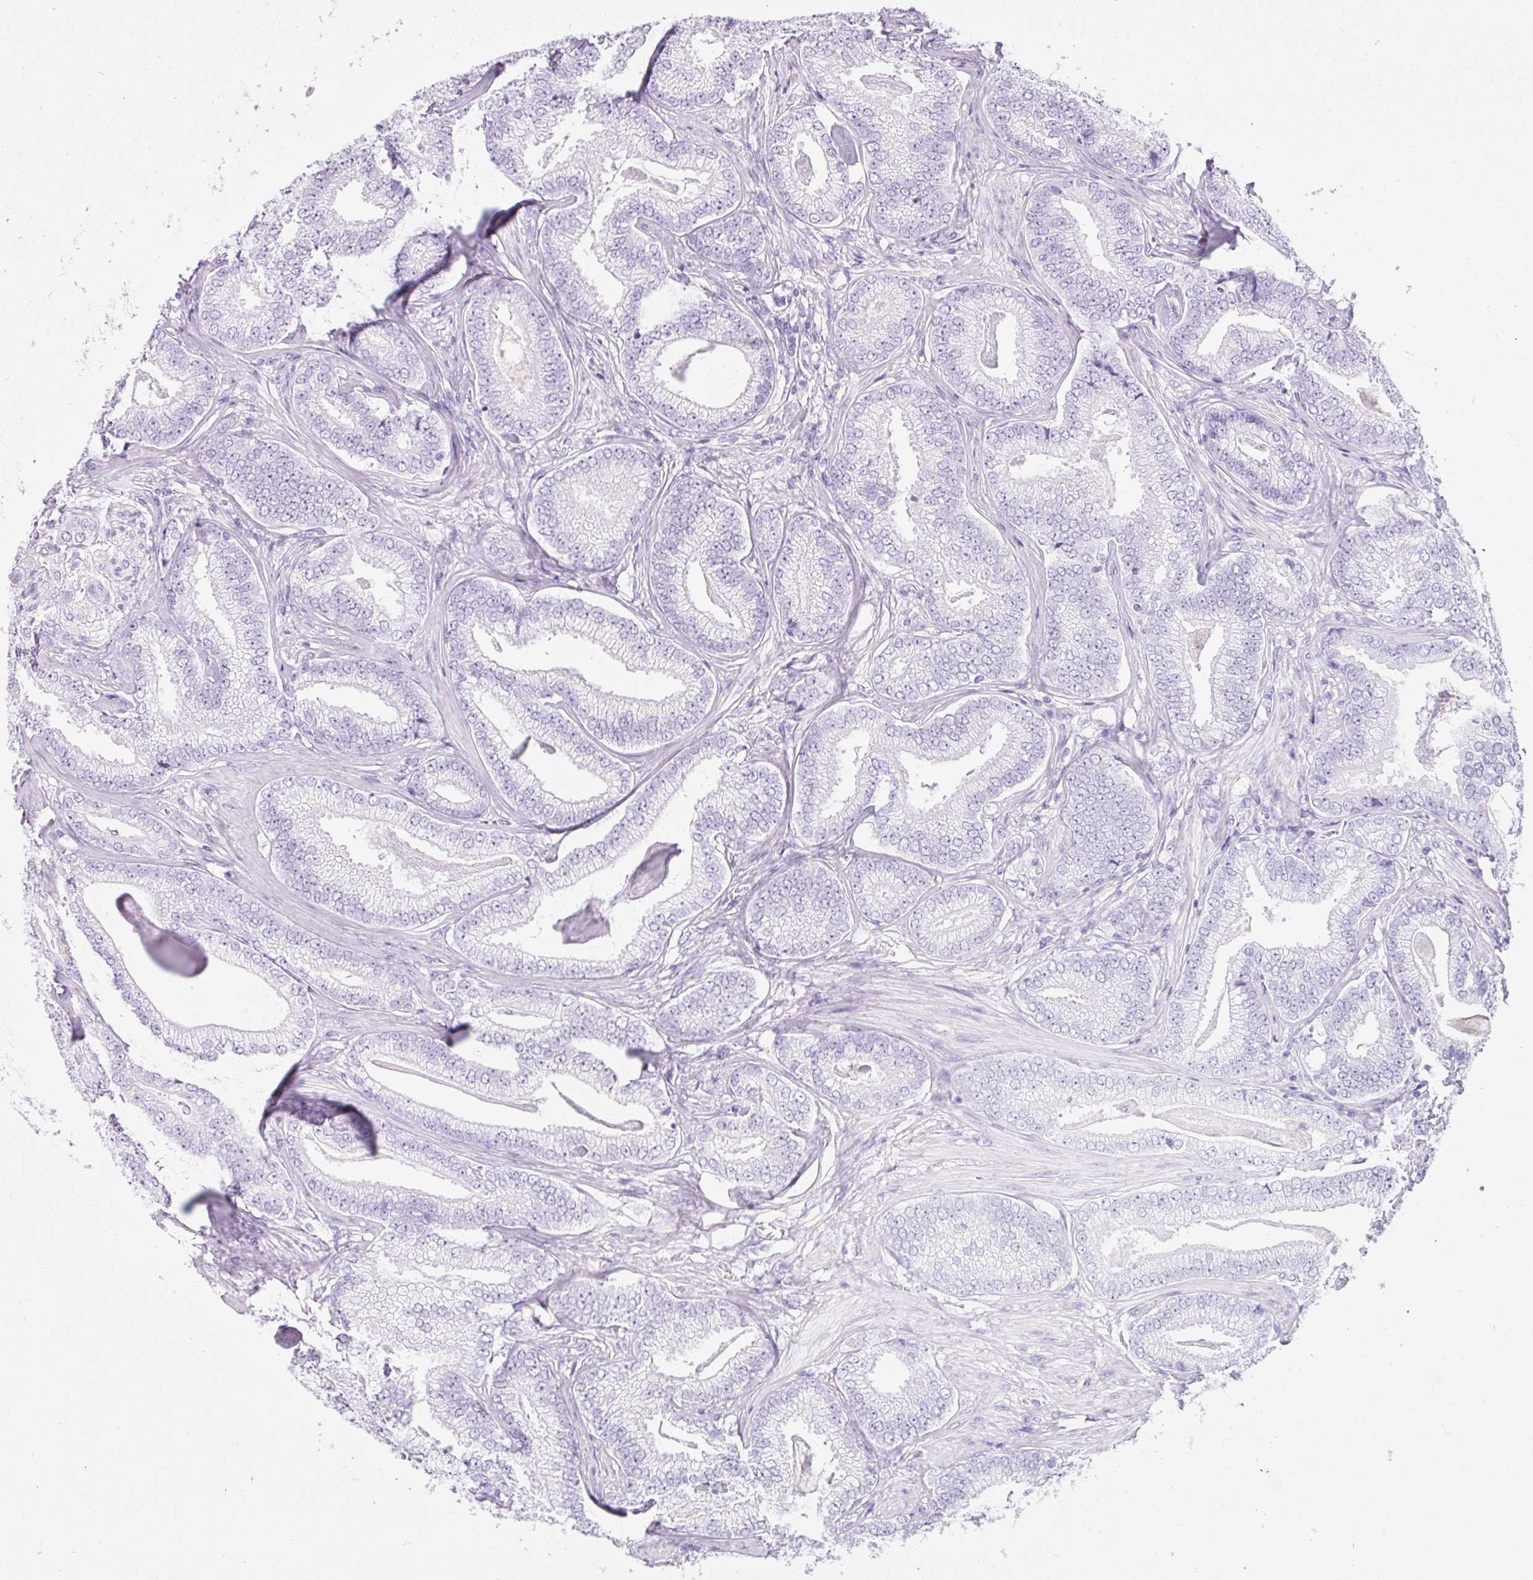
{"staining": {"intensity": "negative", "quantity": "none", "location": "none"}, "tissue": "prostate cancer", "cell_type": "Tumor cells", "image_type": "cancer", "snomed": [{"axis": "morphology", "description": "Adenocarcinoma, Low grade"}, {"axis": "topography", "description": "Prostate"}], "caption": "Tumor cells are negative for brown protein staining in prostate cancer (low-grade adenocarcinoma).", "gene": "APOC4-APOC2", "patient": {"sex": "male", "age": 63}}